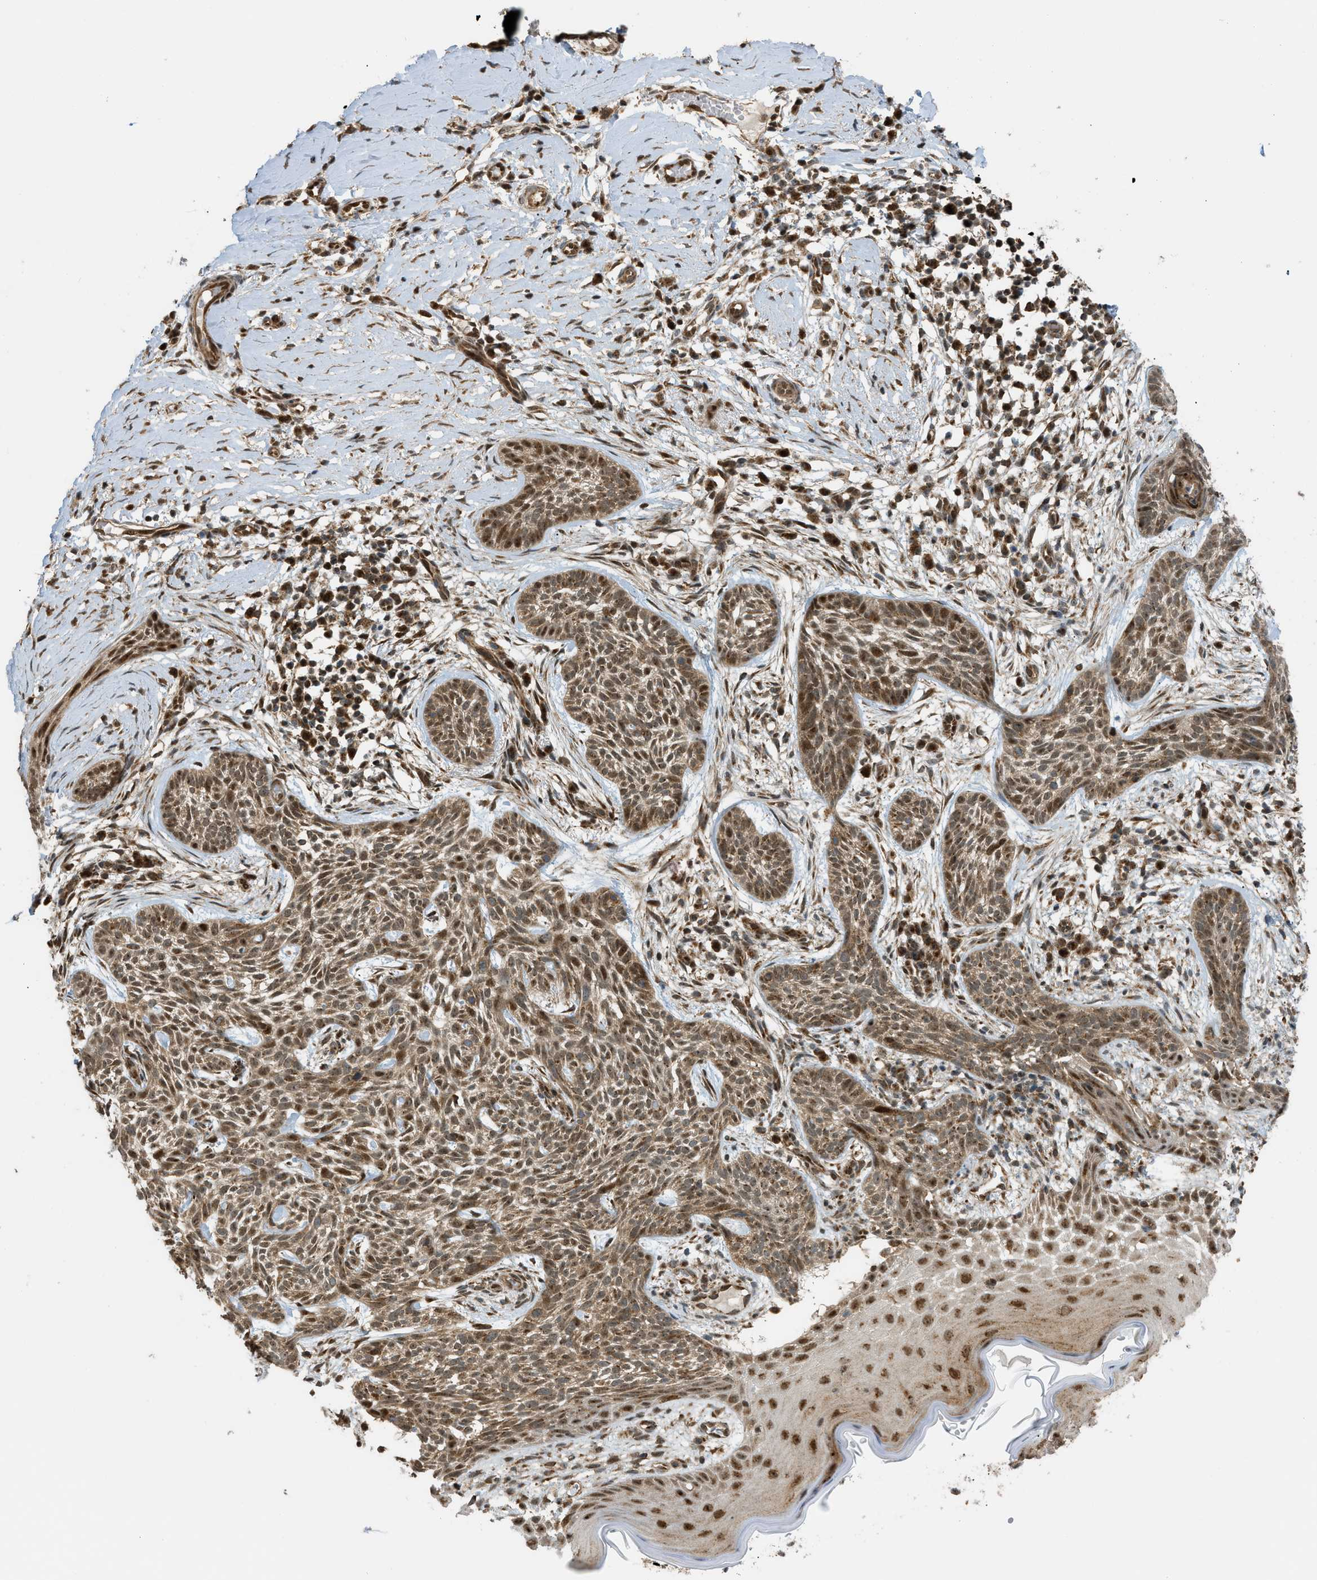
{"staining": {"intensity": "moderate", "quantity": ">75%", "location": "cytoplasmic/membranous,nuclear"}, "tissue": "skin cancer", "cell_type": "Tumor cells", "image_type": "cancer", "snomed": [{"axis": "morphology", "description": "Basal cell carcinoma"}, {"axis": "topography", "description": "Skin"}], "caption": "Protein staining of skin cancer (basal cell carcinoma) tissue reveals moderate cytoplasmic/membranous and nuclear positivity in about >75% of tumor cells.", "gene": "CCDC186", "patient": {"sex": "female", "age": 59}}